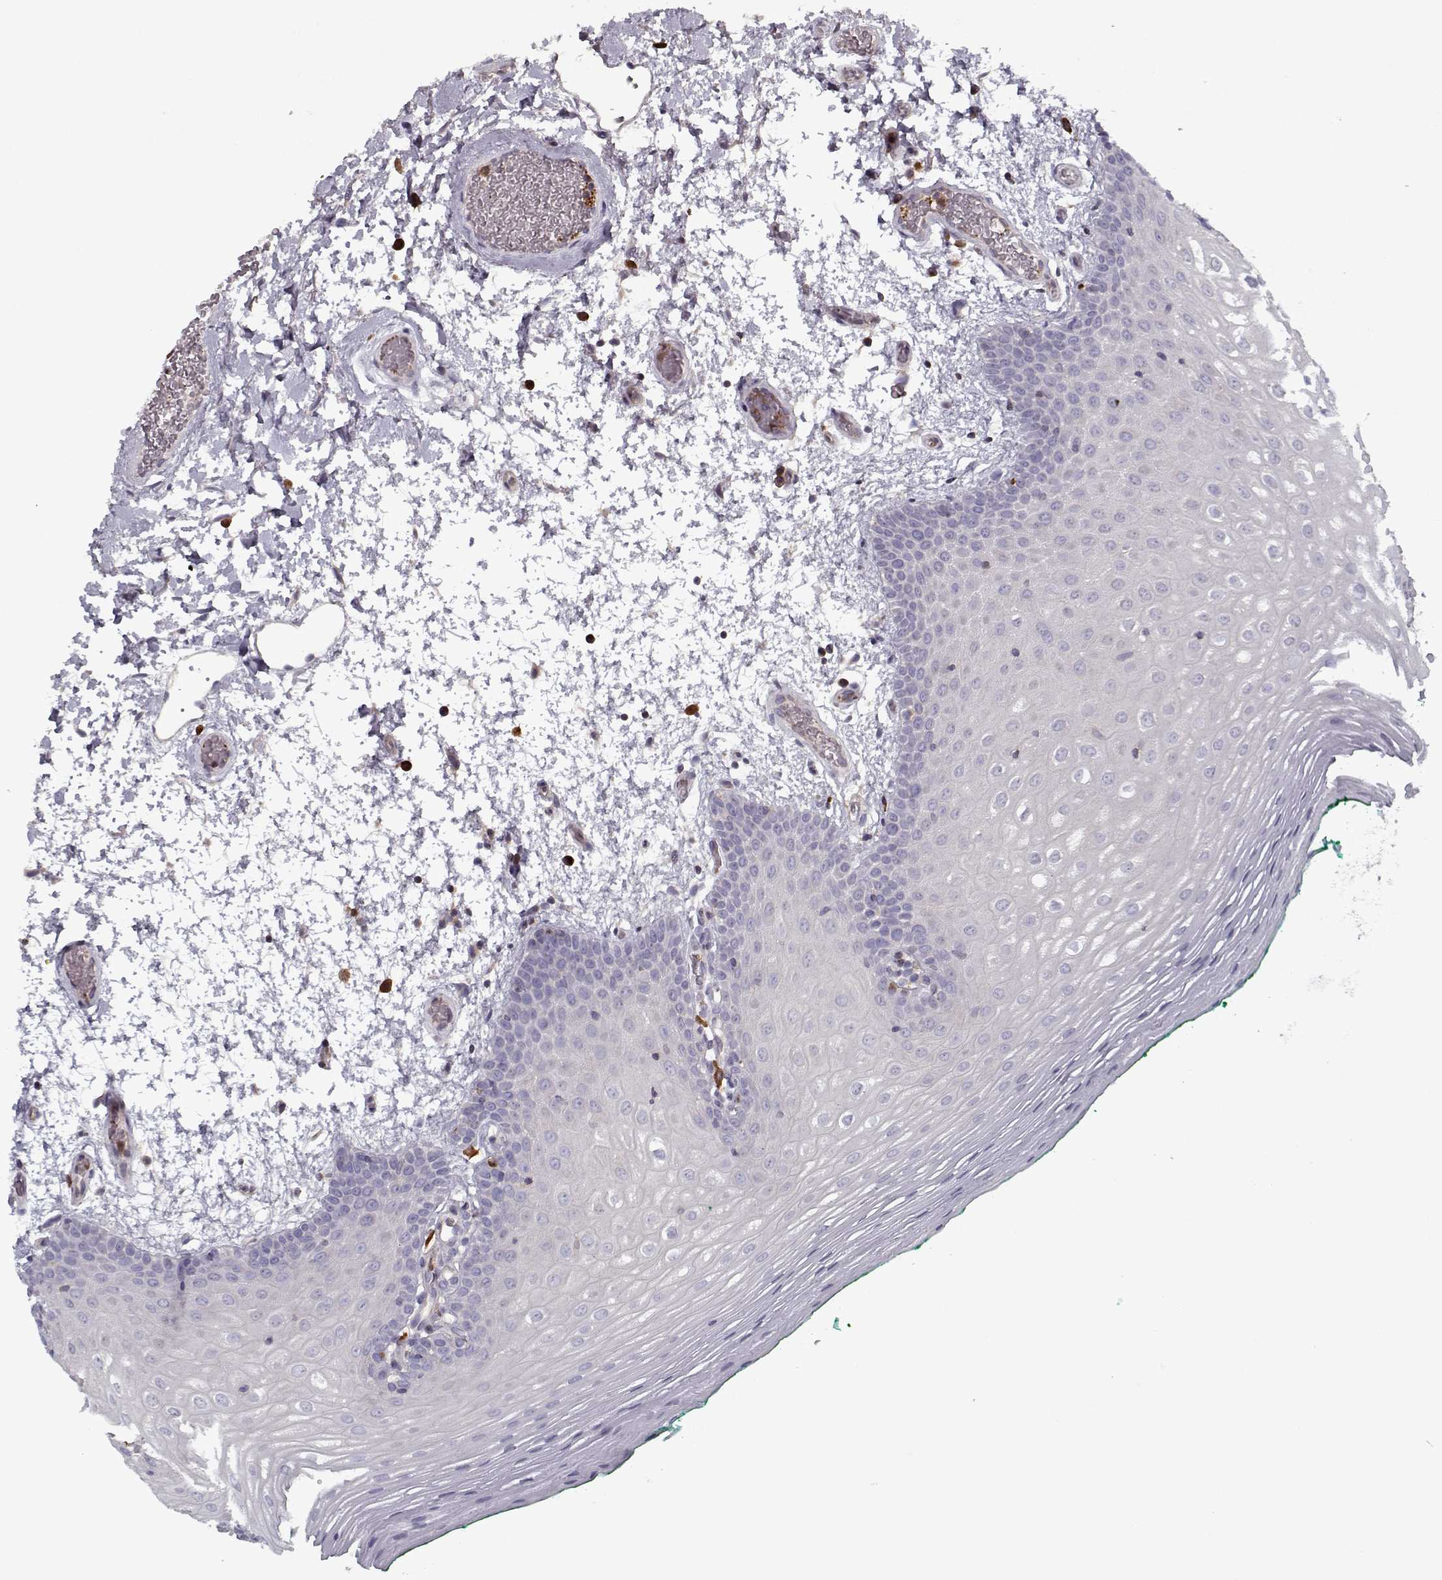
{"staining": {"intensity": "negative", "quantity": "none", "location": "none"}, "tissue": "oral mucosa", "cell_type": "Squamous epithelial cells", "image_type": "normal", "snomed": [{"axis": "morphology", "description": "Normal tissue, NOS"}, {"axis": "morphology", "description": "Squamous cell carcinoma, NOS"}, {"axis": "topography", "description": "Oral tissue"}, {"axis": "topography", "description": "Head-Neck"}], "caption": "Immunohistochemistry histopathology image of normal oral mucosa: oral mucosa stained with DAB reveals no significant protein staining in squamous epithelial cells. (Brightfield microscopy of DAB (3,3'-diaminobenzidine) immunohistochemistry (IHC) at high magnification).", "gene": "UNC13D", "patient": {"sex": "male", "age": 78}}